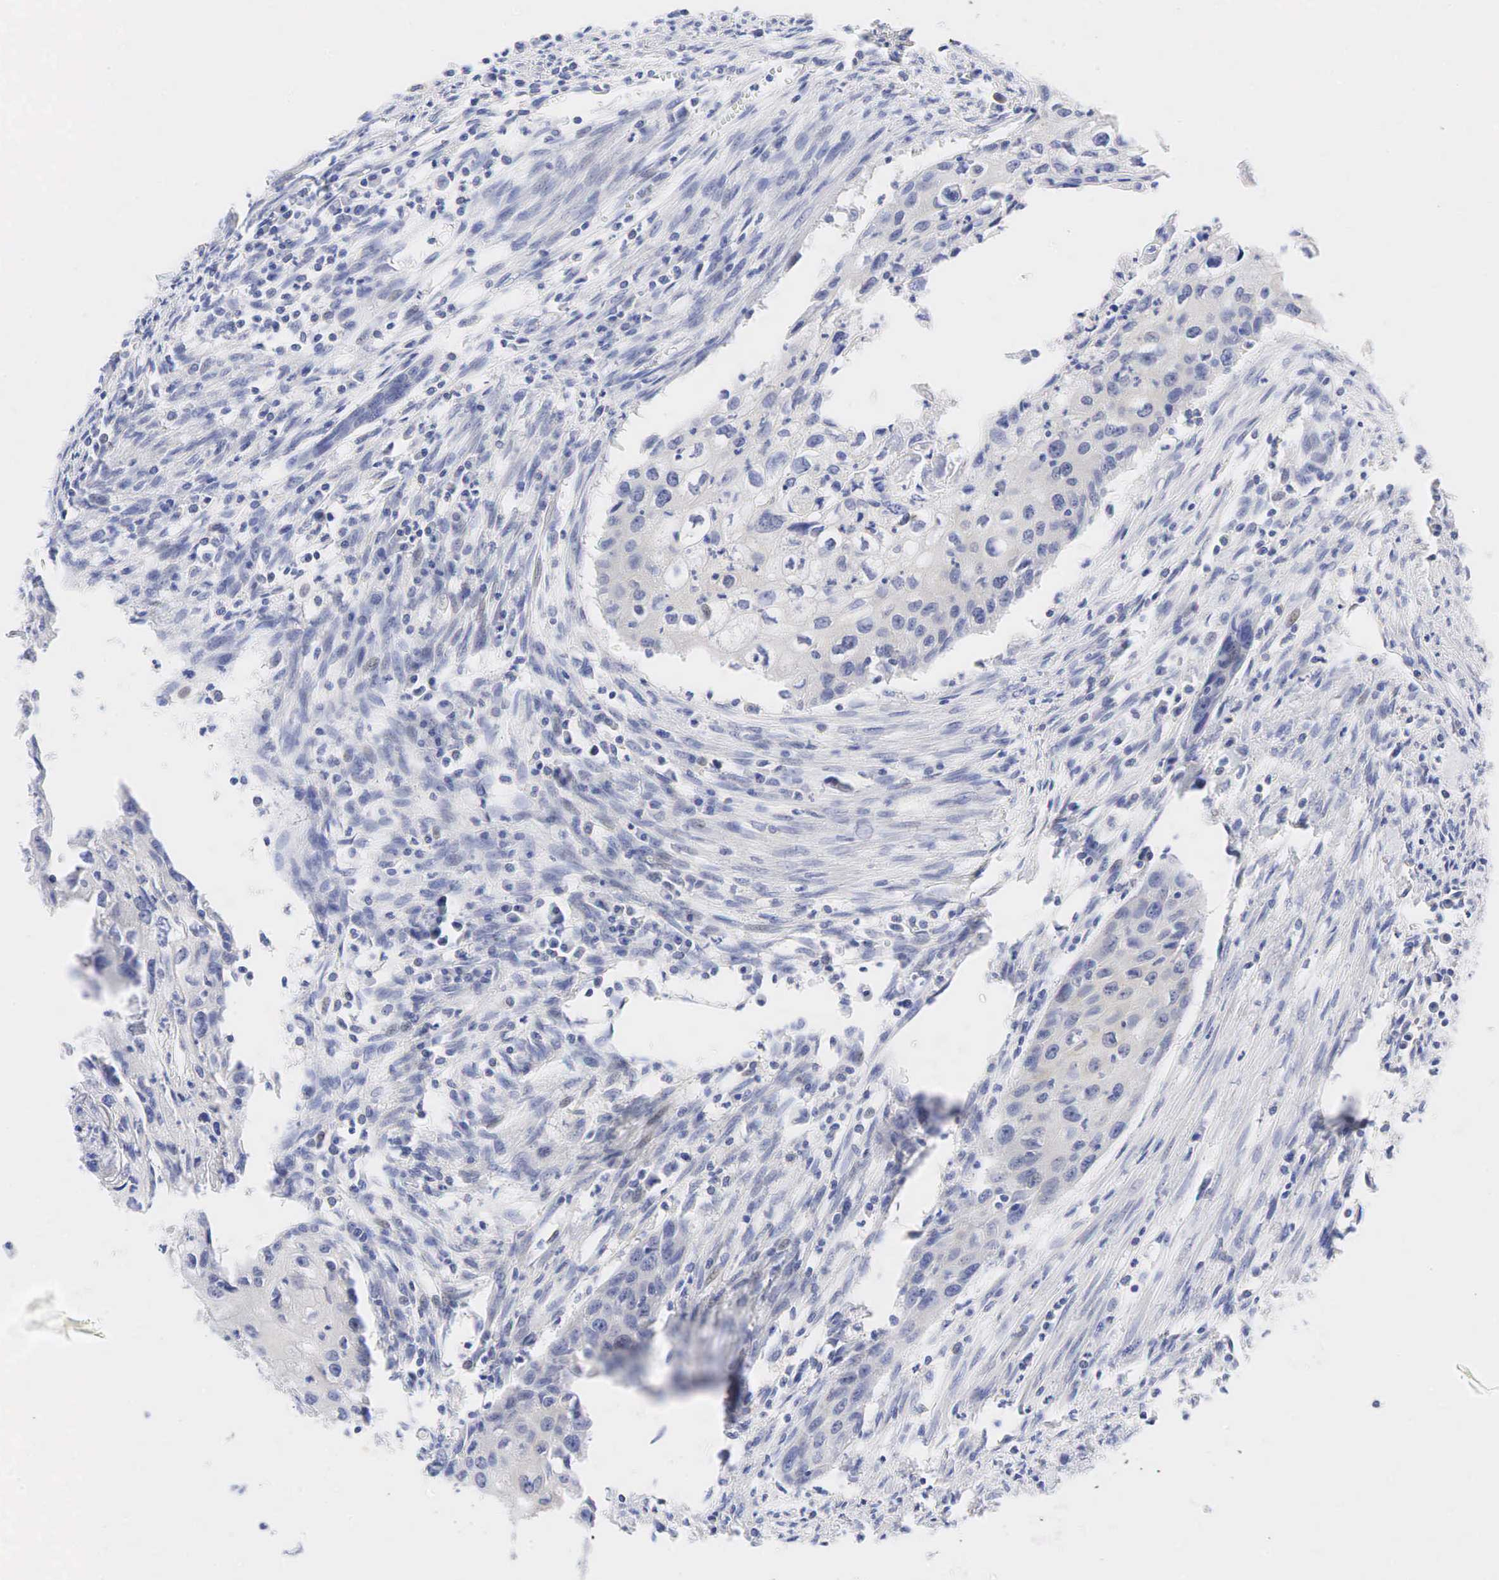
{"staining": {"intensity": "negative", "quantity": "none", "location": "none"}, "tissue": "urothelial cancer", "cell_type": "Tumor cells", "image_type": "cancer", "snomed": [{"axis": "morphology", "description": "Urothelial carcinoma, High grade"}, {"axis": "topography", "description": "Urinary bladder"}], "caption": "Tumor cells are negative for brown protein staining in urothelial cancer.", "gene": "AR", "patient": {"sex": "male", "age": 54}}